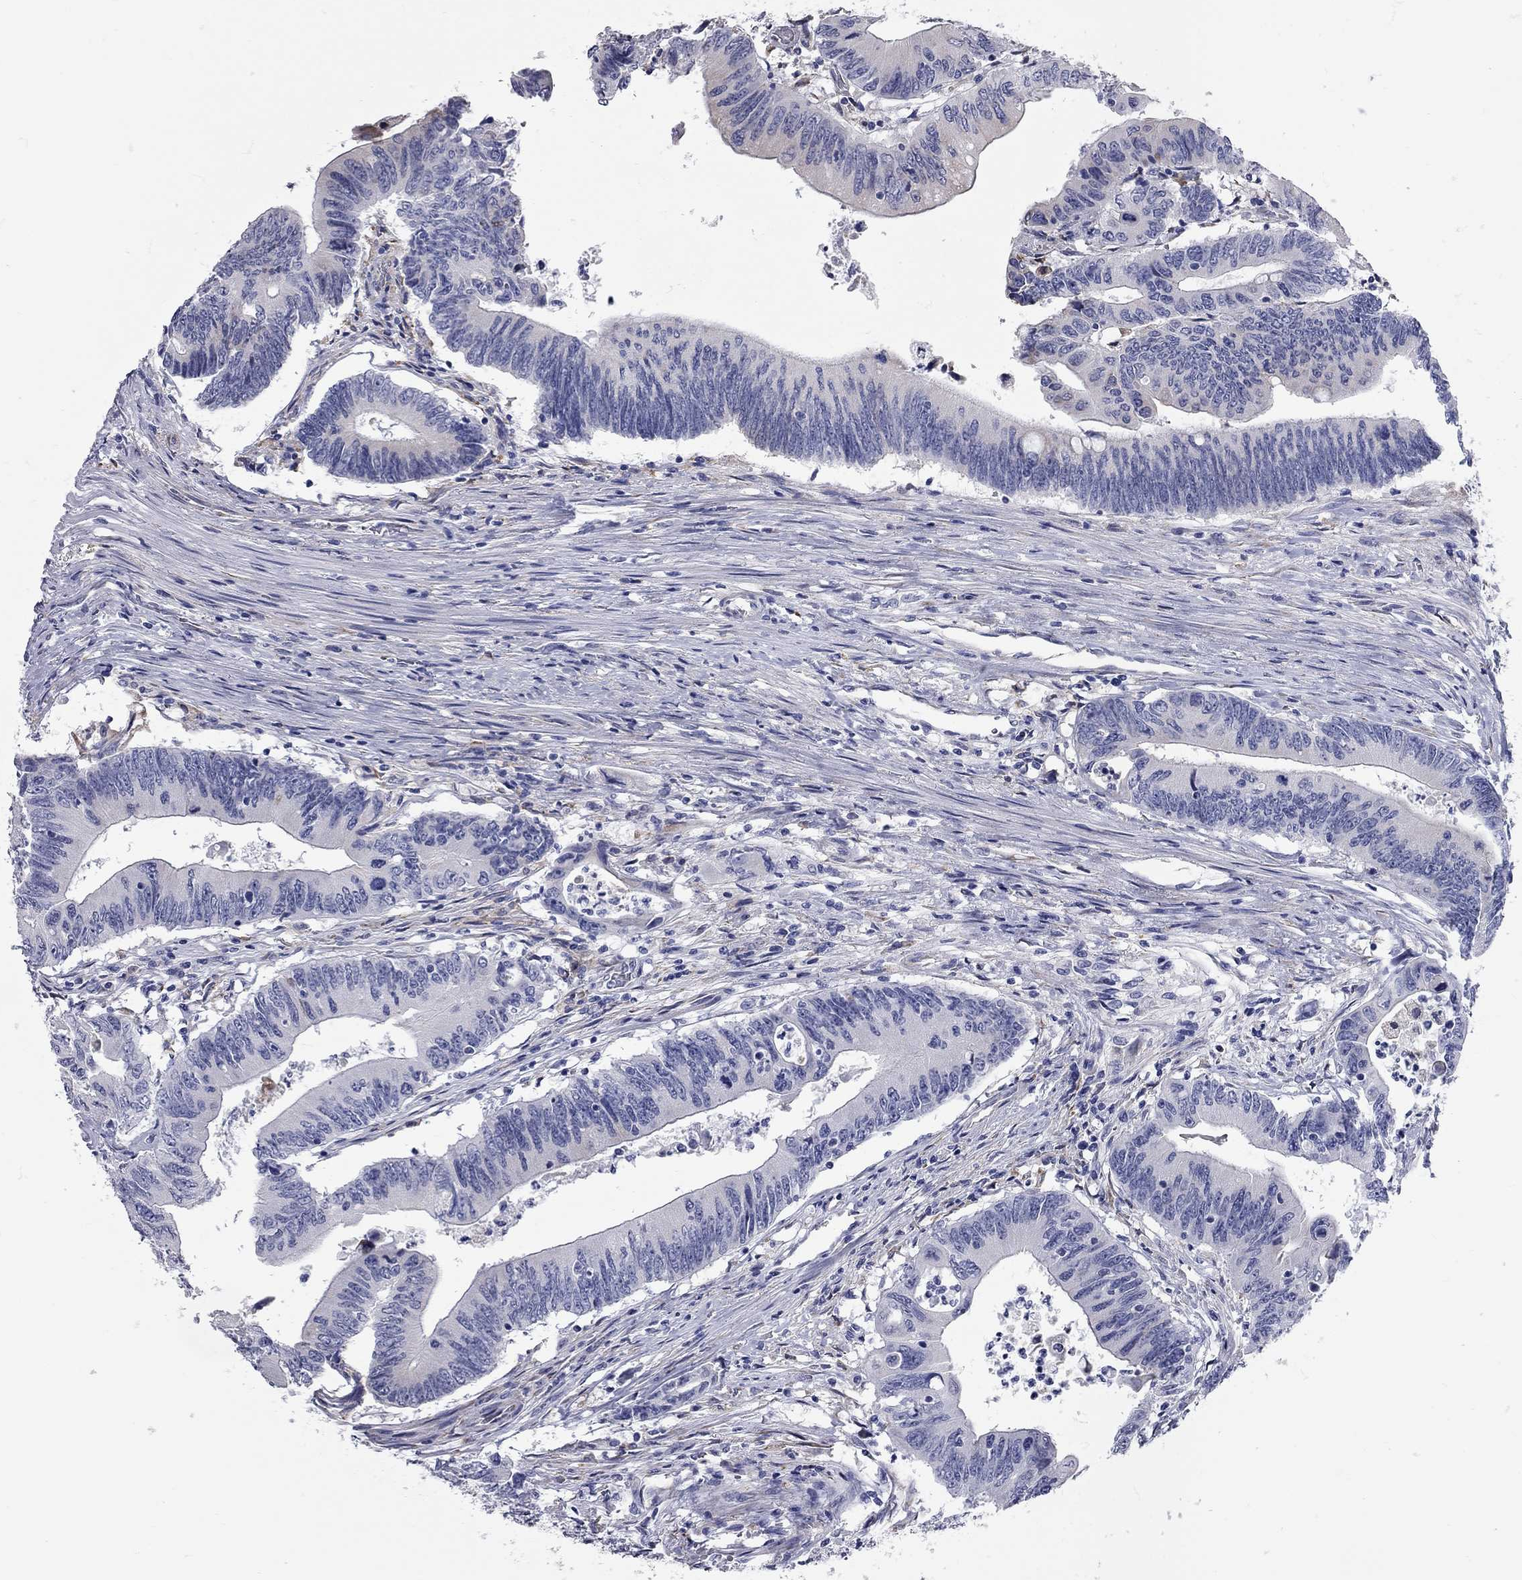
{"staining": {"intensity": "negative", "quantity": "none", "location": "none"}, "tissue": "colorectal cancer", "cell_type": "Tumor cells", "image_type": "cancer", "snomed": [{"axis": "morphology", "description": "Adenocarcinoma, NOS"}, {"axis": "topography", "description": "Colon"}], "caption": "Immunohistochemical staining of human colorectal cancer (adenocarcinoma) reveals no significant expression in tumor cells.", "gene": "XAGE2", "patient": {"sex": "female", "age": 90}}